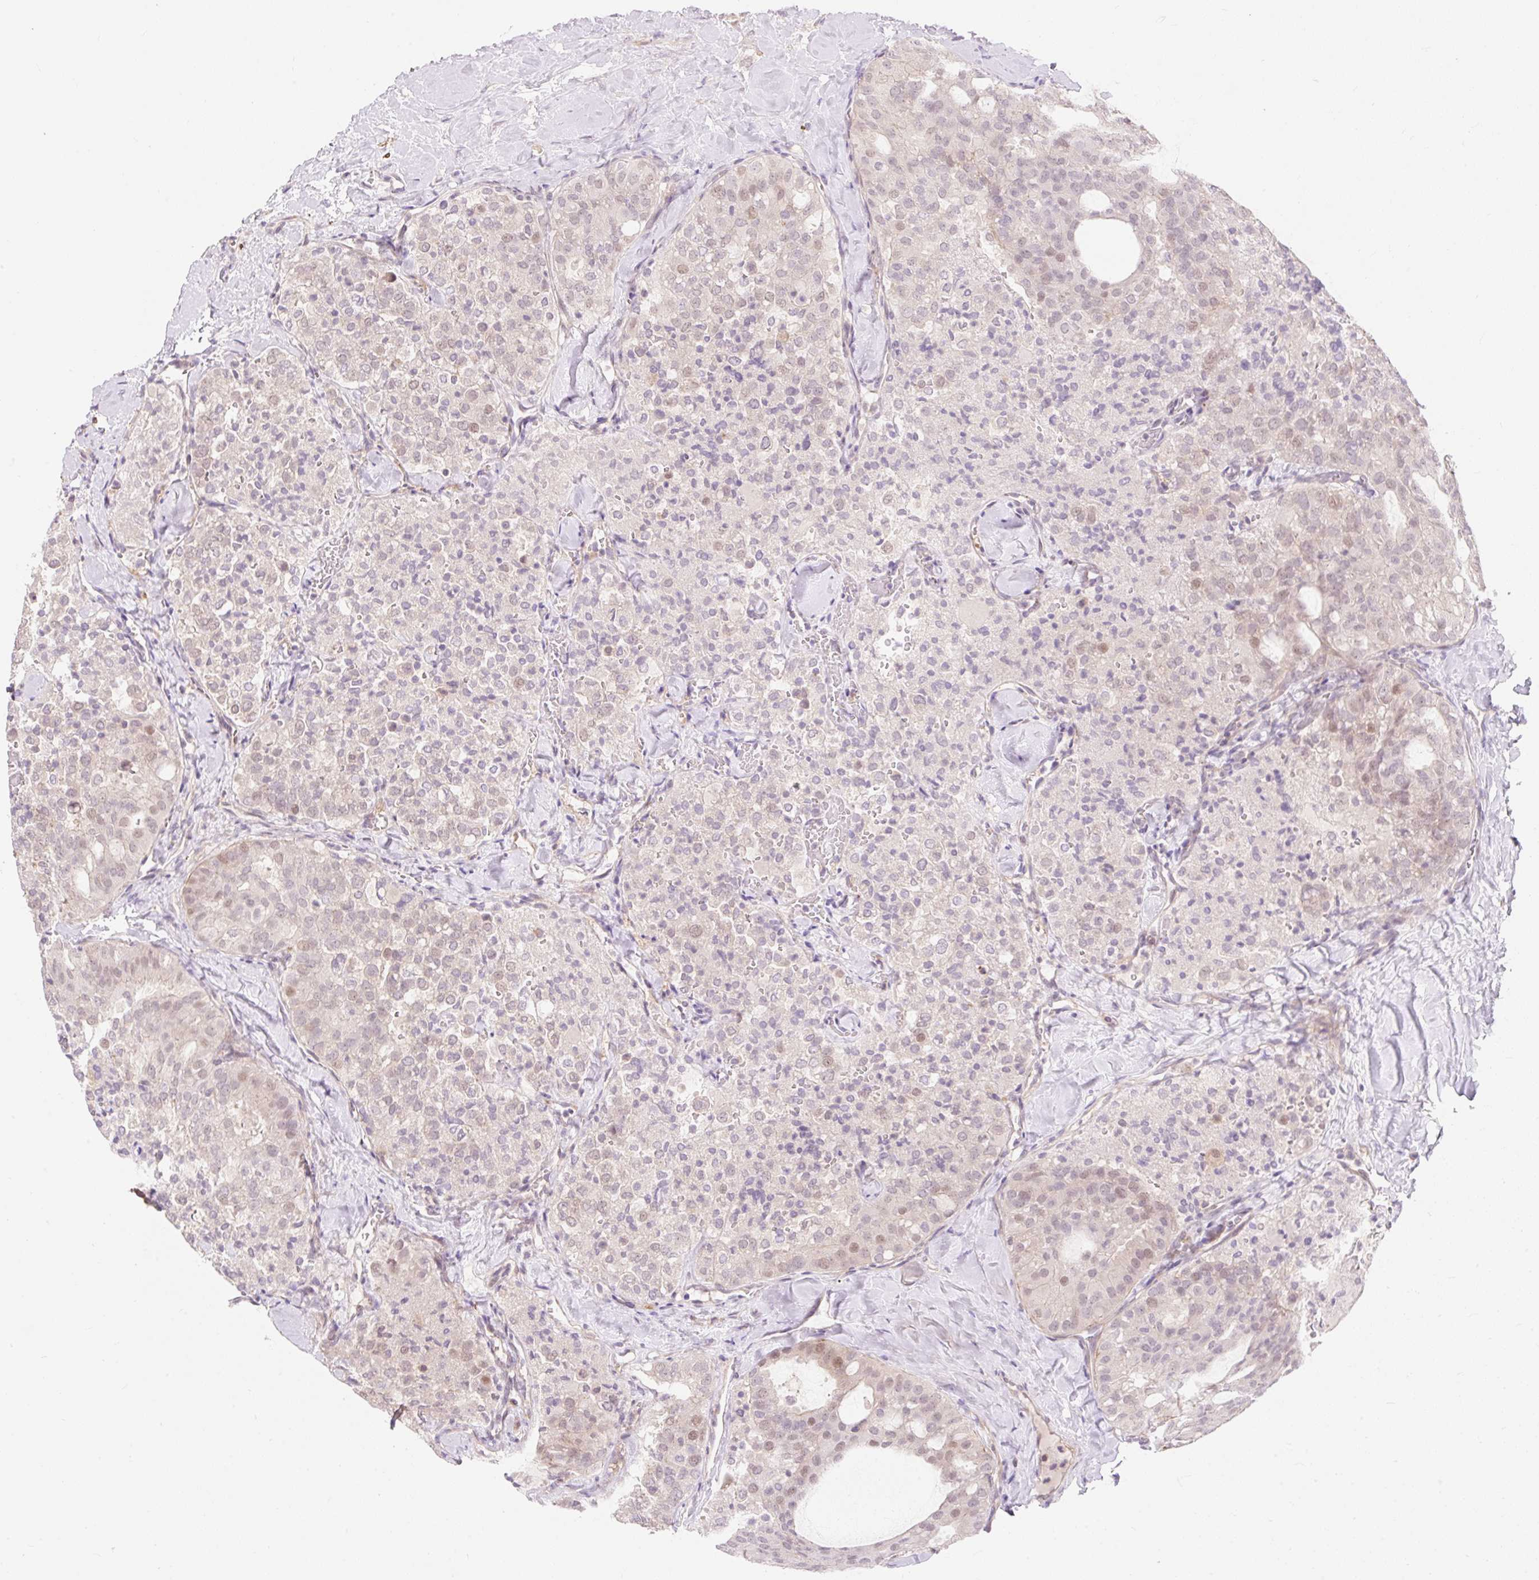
{"staining": {"intensity": "weak", "quantity": "<25%", "location": "nuclear"}, "tissue": "thyroid cancer", "cell_type": "Tumor cells", "image_type": "cancer", "snomed": [{"axis": "morphology", "description": "Follicular adenoma carcinoma, NOS"}, {"axis": "topography", "description": "Thyroid gland"}], "caption": "Immunohistochemistry photomicrograph of neoplastic tissue: human thyroid cancer stained with DAB exhibits no significant protein expression in tumor cells. (Immunohistochemistry (ihc), brightfield microscopy, high magnification).", "gene": "EMC10", "patient": {"sex": "male", "age": 75}}